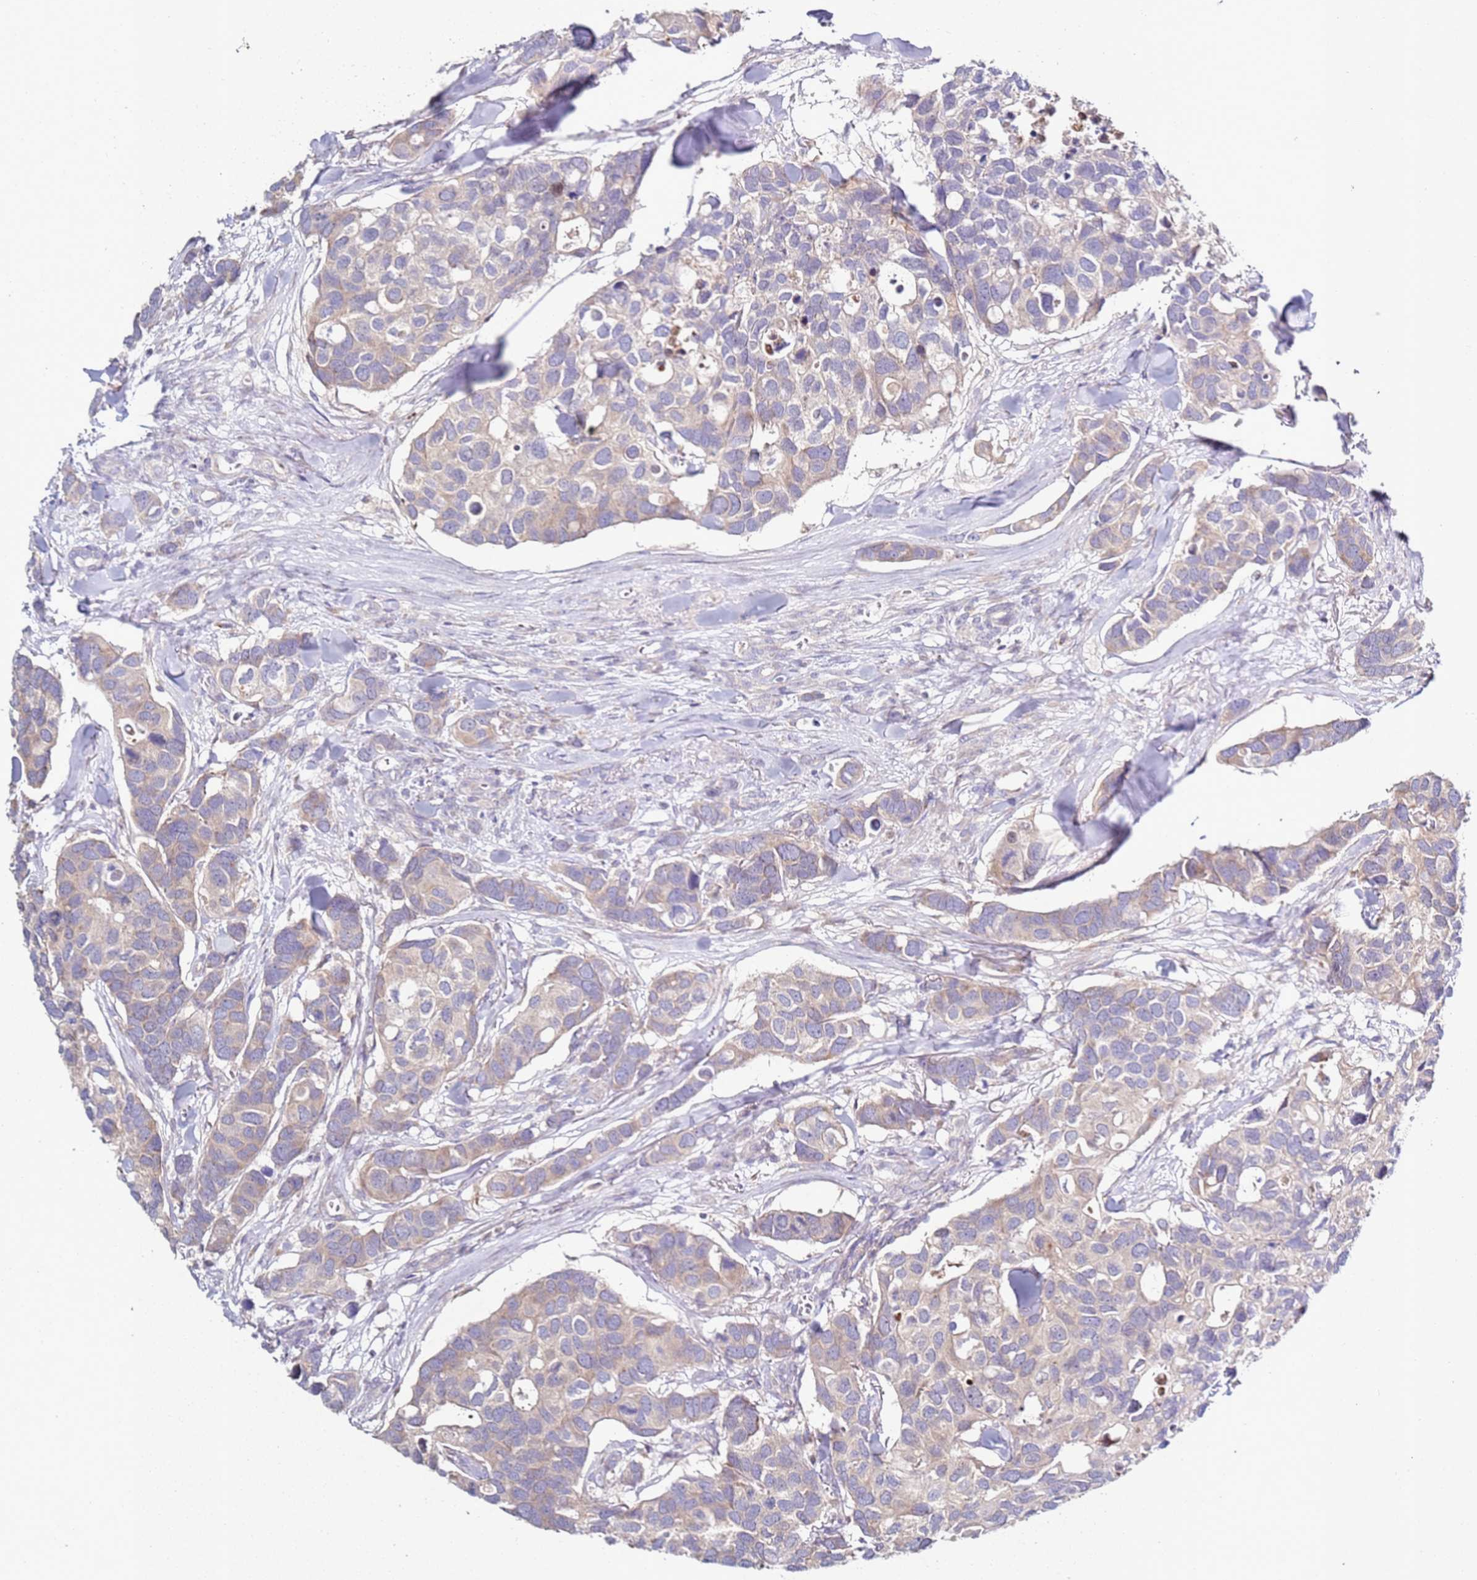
{"staining": {"intensity": "weak", "quantity": ">75%", "location": "cytoplasmic/membranous"}, "tissue": "breast cancer", "cell_type": "Tumor cells", "image_type": "cancer", "snomed": [{"axis": "morphology", "description": "Duct carcinoma"}, {"axis": "topography", "description": "Breast"}], "caption": "A brown stain labels weak cytoplasmic/membranous staining of a protein in breast cancer tumor cells.", "gene": "CNOT9", "patient": {"sex": "female", "age": 83}}